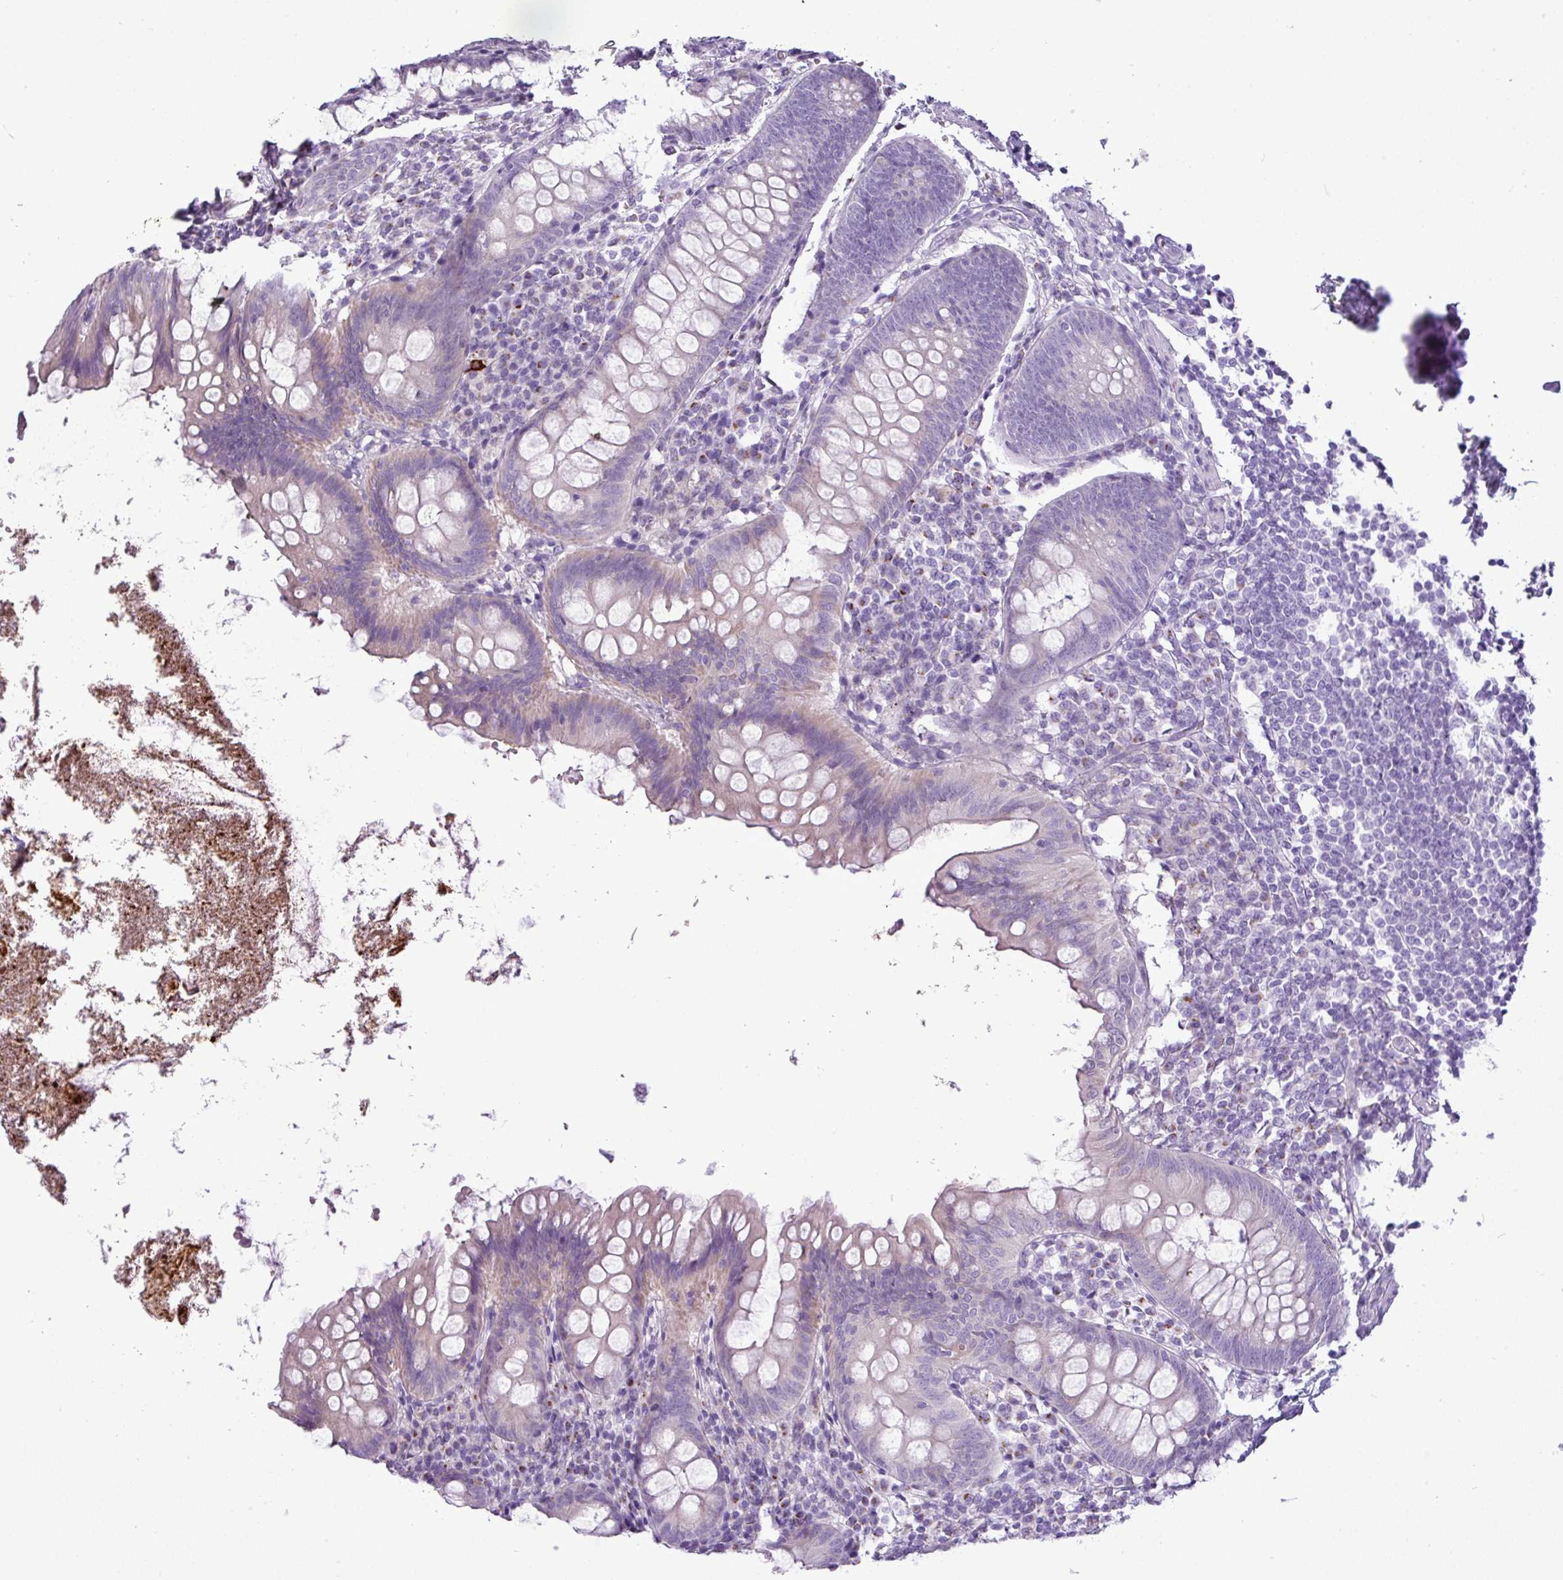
{"staining": {"intensity": "negative", "quantity": "none", "location": "none"}, "tissue": "appendix", "cell_type": "Glandular cells", "image_type": "normal", "snomed": [{"axis": "morphology", "description": "Normal tissue, NOS"}, {"axis": "topography", "description": "Appendix"}], "caption": "IHC histopathology image of benign appendix: appendix stained with DAB exhibits no significant protein expression in glandular cells.", "gene": "FAM43A", "patient": {"sex": "female", "age": 51}}